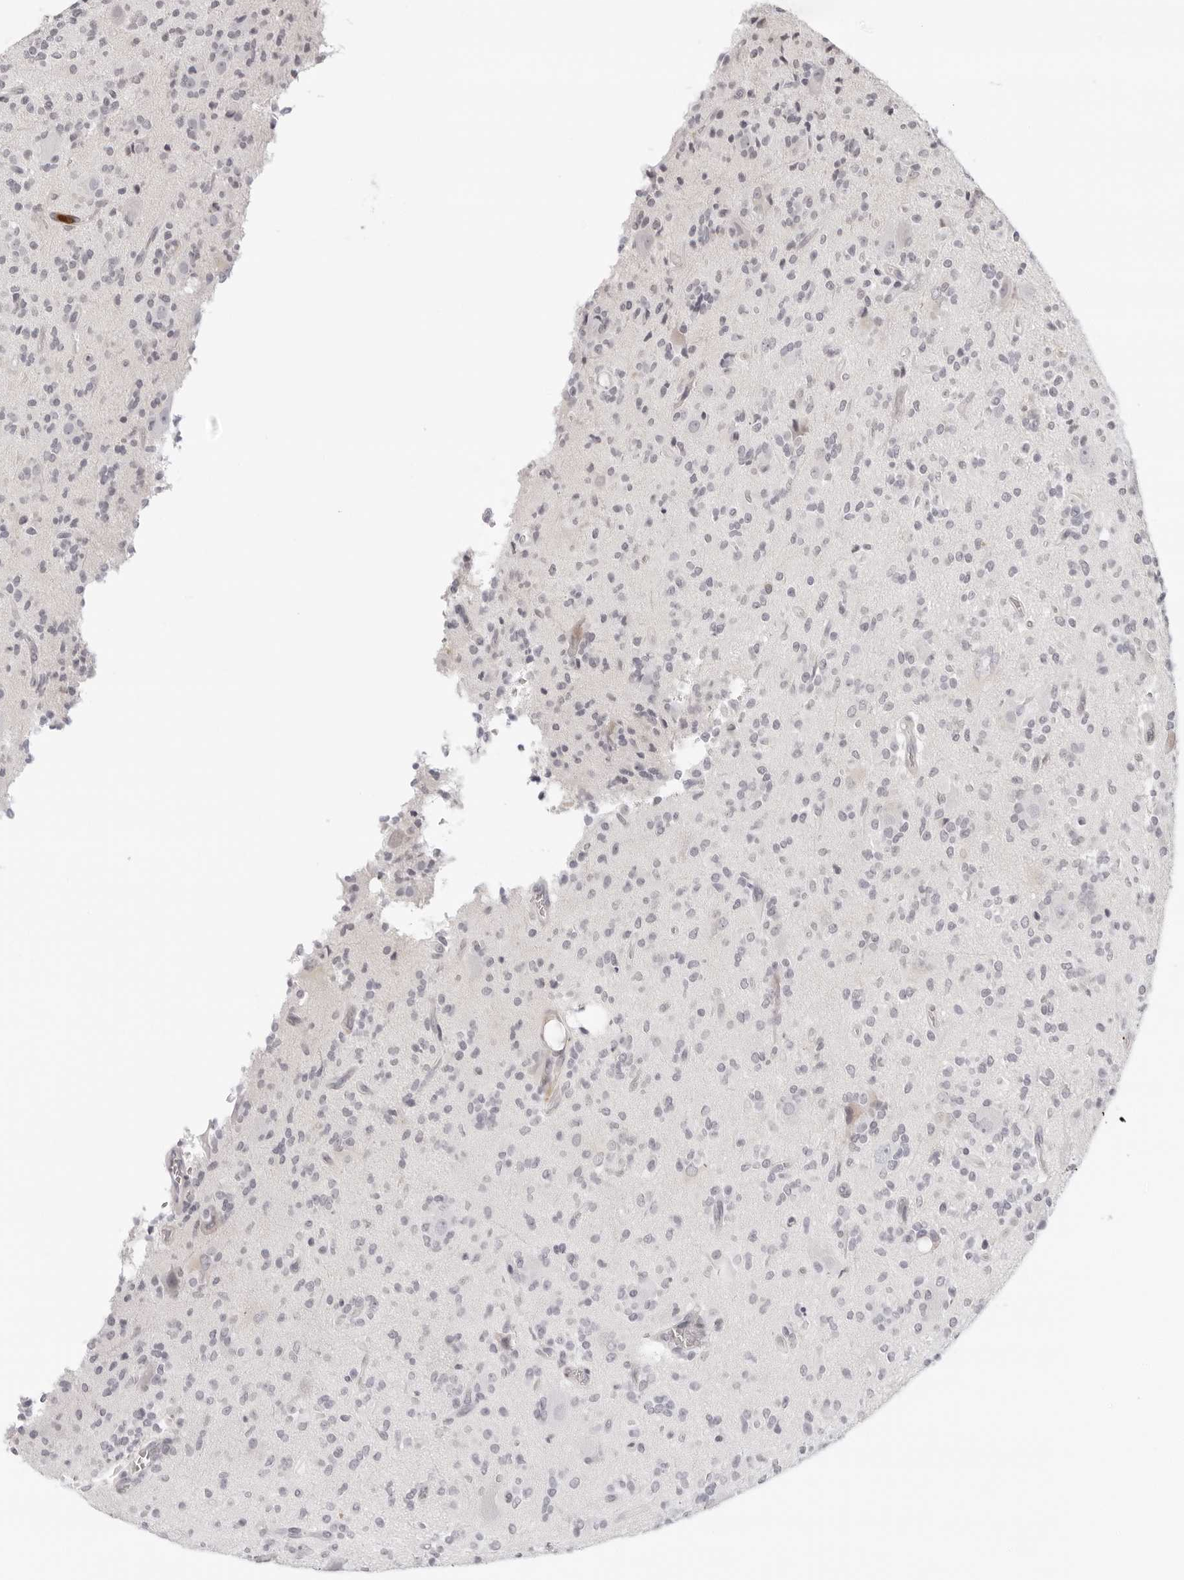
{"staining": {"intensity": "negative", "quantity": "none", "location": "none"}, "tissue": "glioma", "cell_type": "Tumor cells", "image_type": "cancer", "snomed": [{"axis": "morphology", "description": "Glioma, malignant, High grade"}, {"axis": "topography", "description": "Brain"}], "caption": "Photomicrograph shows no protein positivity in tumor cells of high-grade glioma (malignant) tissue.", "gene": "STRADB", "patient": {"sex": "male", "age": 34}}